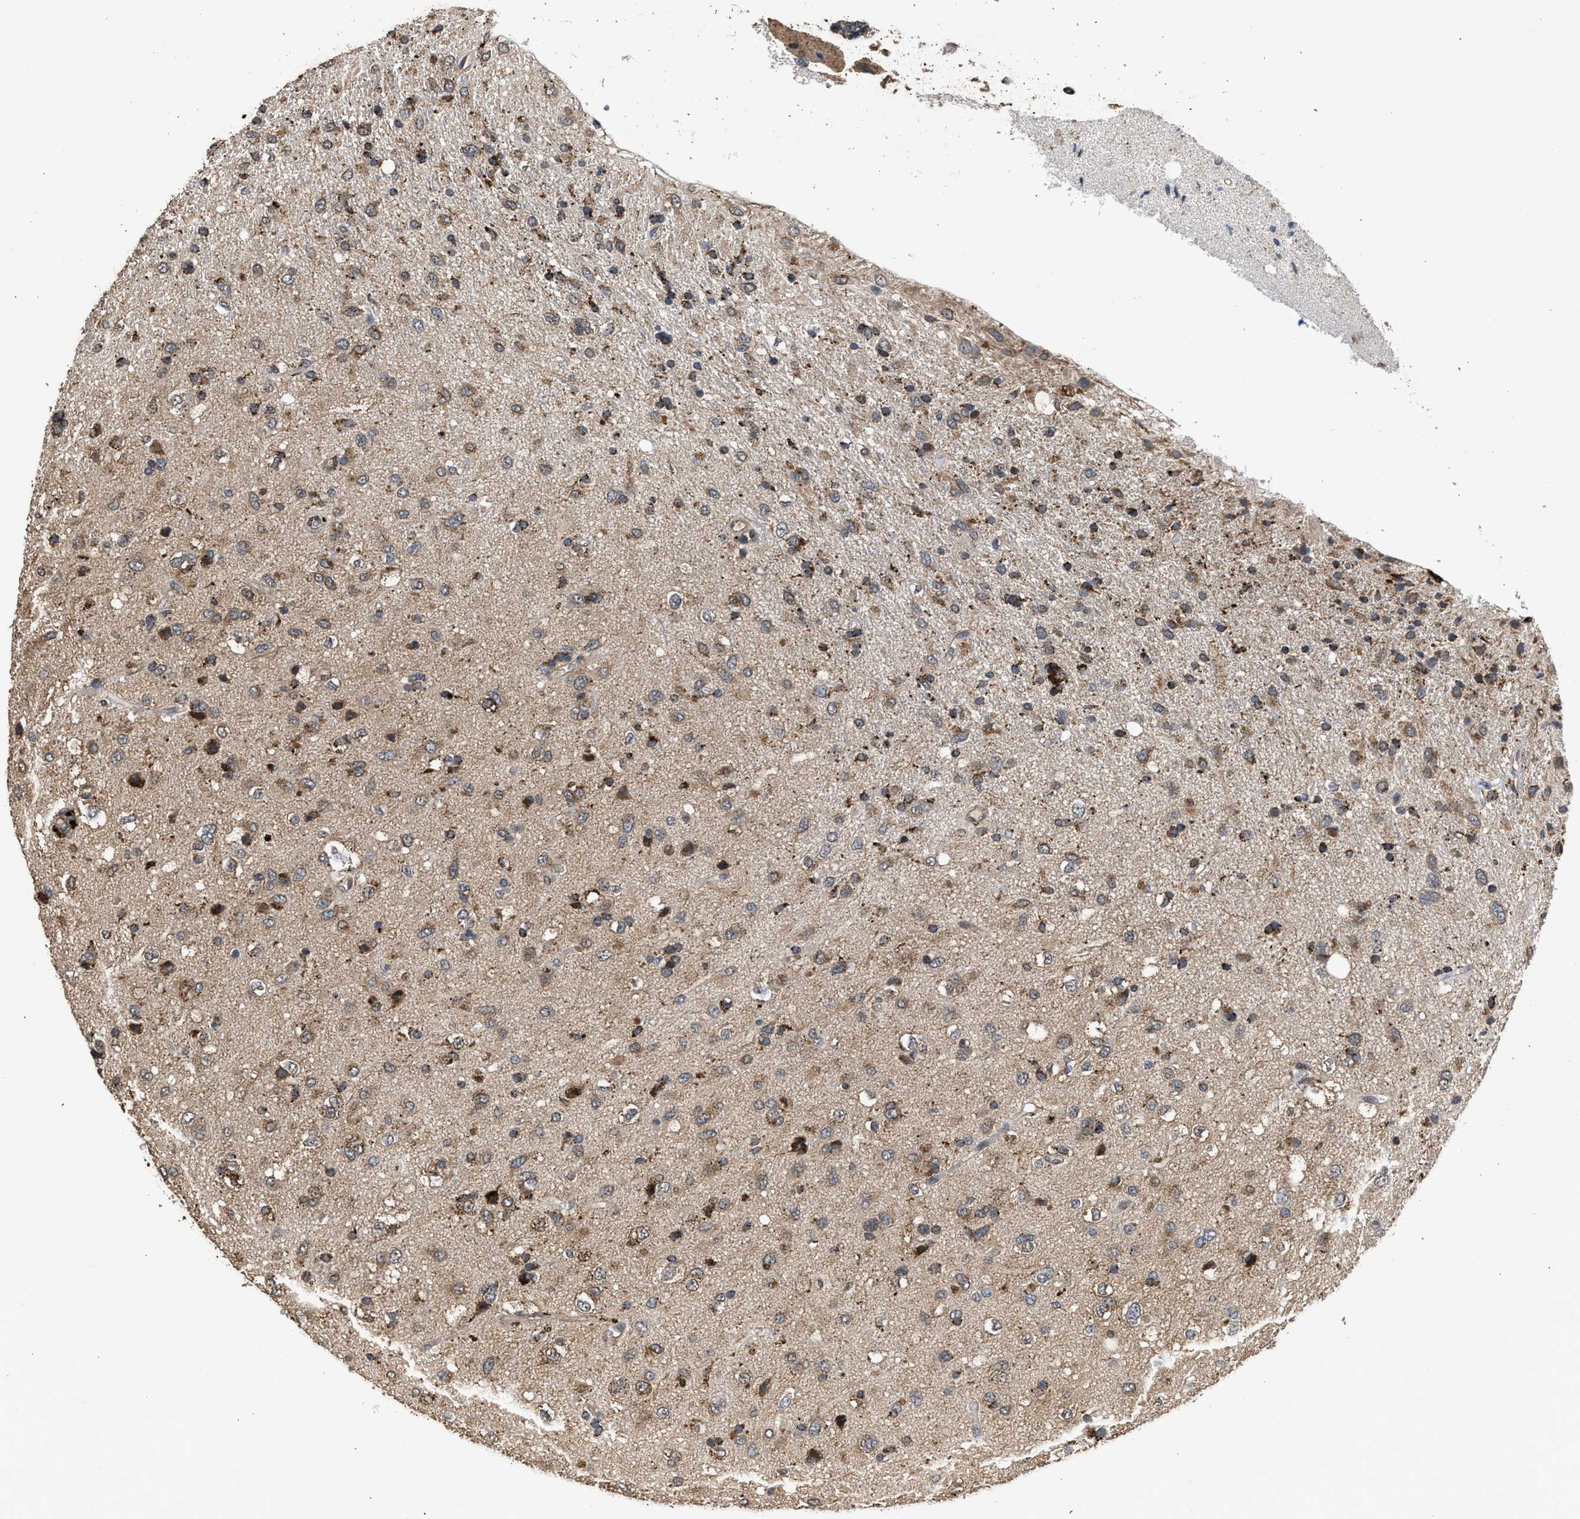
{"staining": {"intensity": "moderate", "quantity": ">75%", "location": "cytoplasmic/membranous"}, "tissue": "glioma", "cell_type": "Tumor cells", "image_type": "cancer", "snomed": [{"axis": "morphology", "description": "Glioma, malignant, Low grade"}, {"axis": "topography", "description": "Brain"}], "caption": "The image exhibits a brown stain indicating the presence of a protein in the cytoplasmic/membranous of tumor cells in low-grade glioma (malignant). (IHC, brightfield microscopy, high magnification).", "gene": "CTSV", "patient": {"sex": "male", "age": 77}}